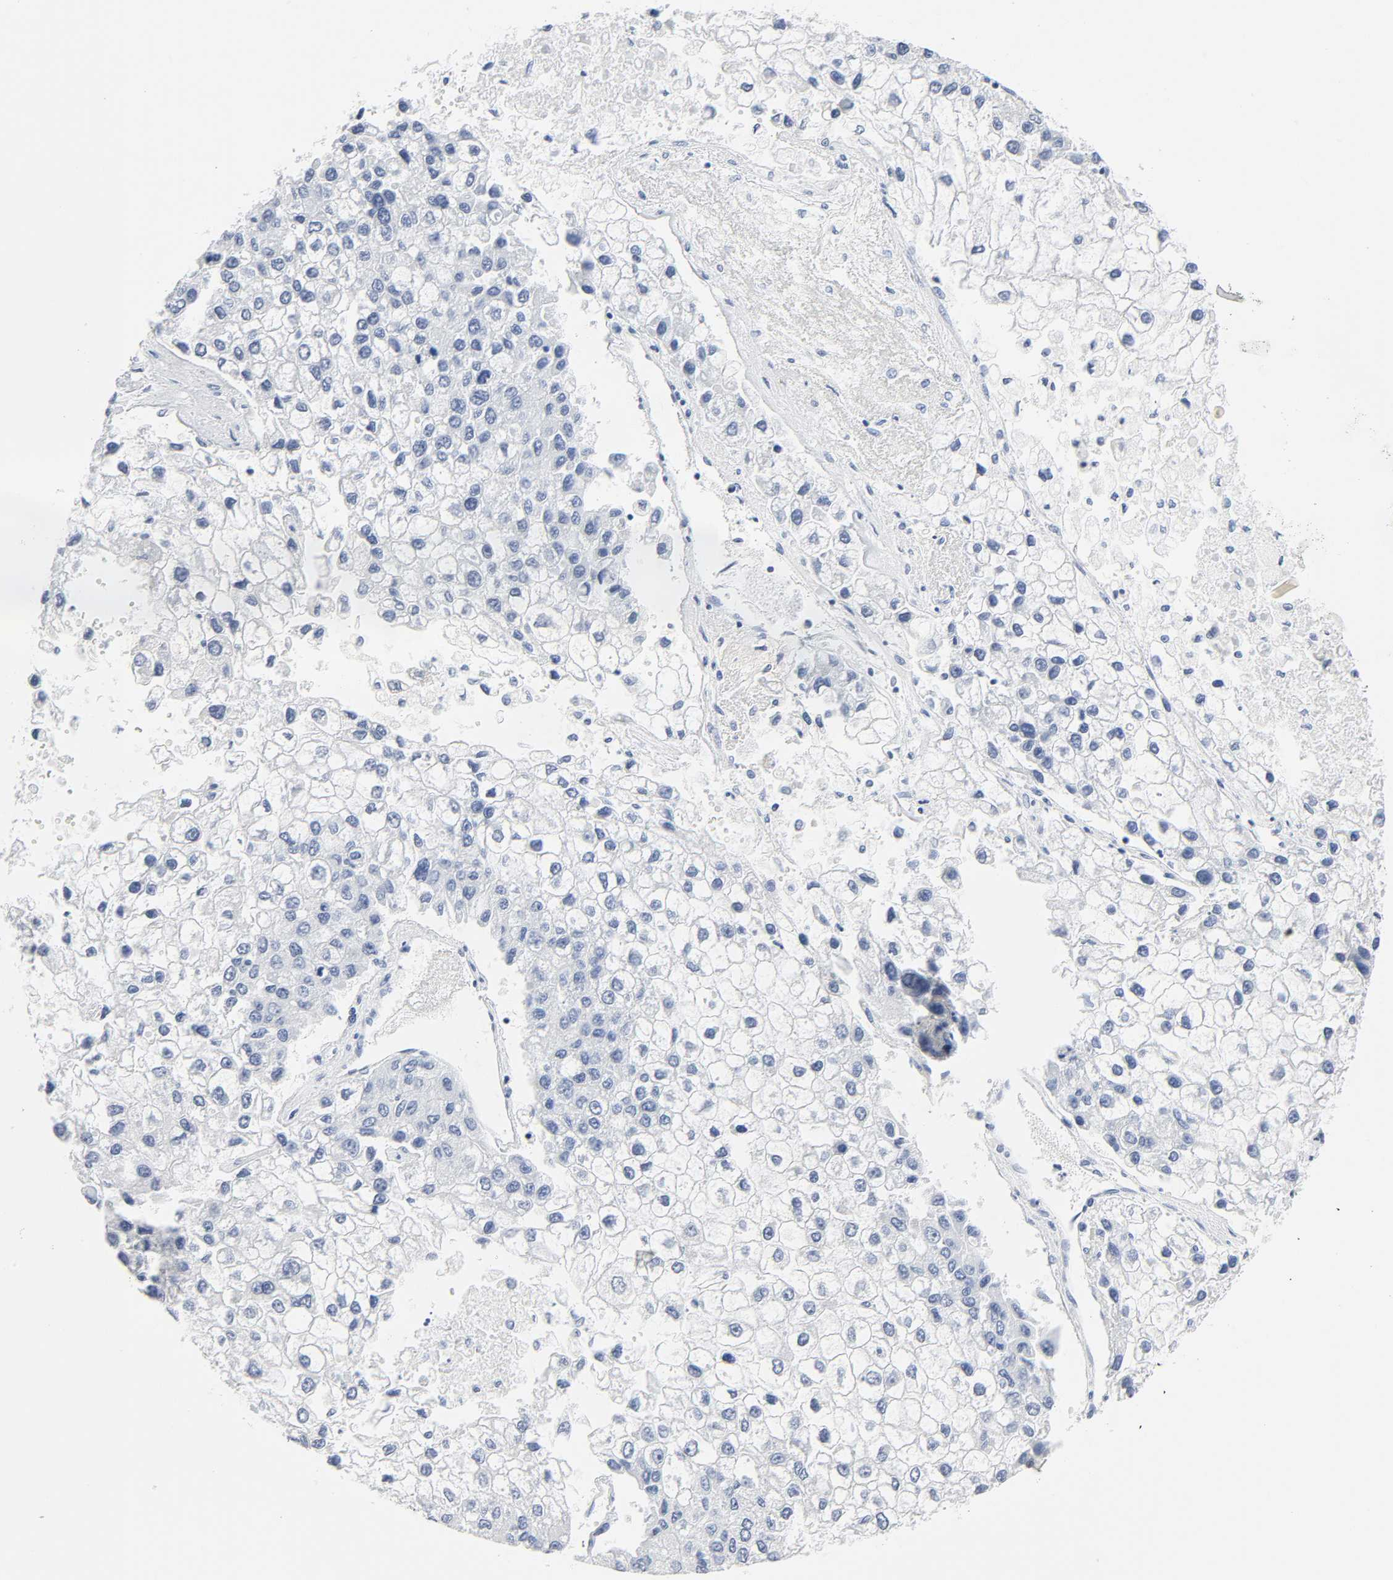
{"staining": {"intensity": "negative", "quantity": "none", "location": "none"}, "tissue": "liver cancer", "cell_type": "Tumor cells", "image_type": "cancer", "snomed": [{"axis": "morphology", "description": "Carcinoma, Hepatocellular, NOS"}, {"axis": "topography", "description": "Liver"}], "caption": "This image is of hepatocellular carcinoma (liver) stained with IHC to label a protein in brown with the nuclei are counter-stained blue. There is no positivity in tumor cells.", "gene": "ACP3", "patient": {"sex": "female", "age": 66}}